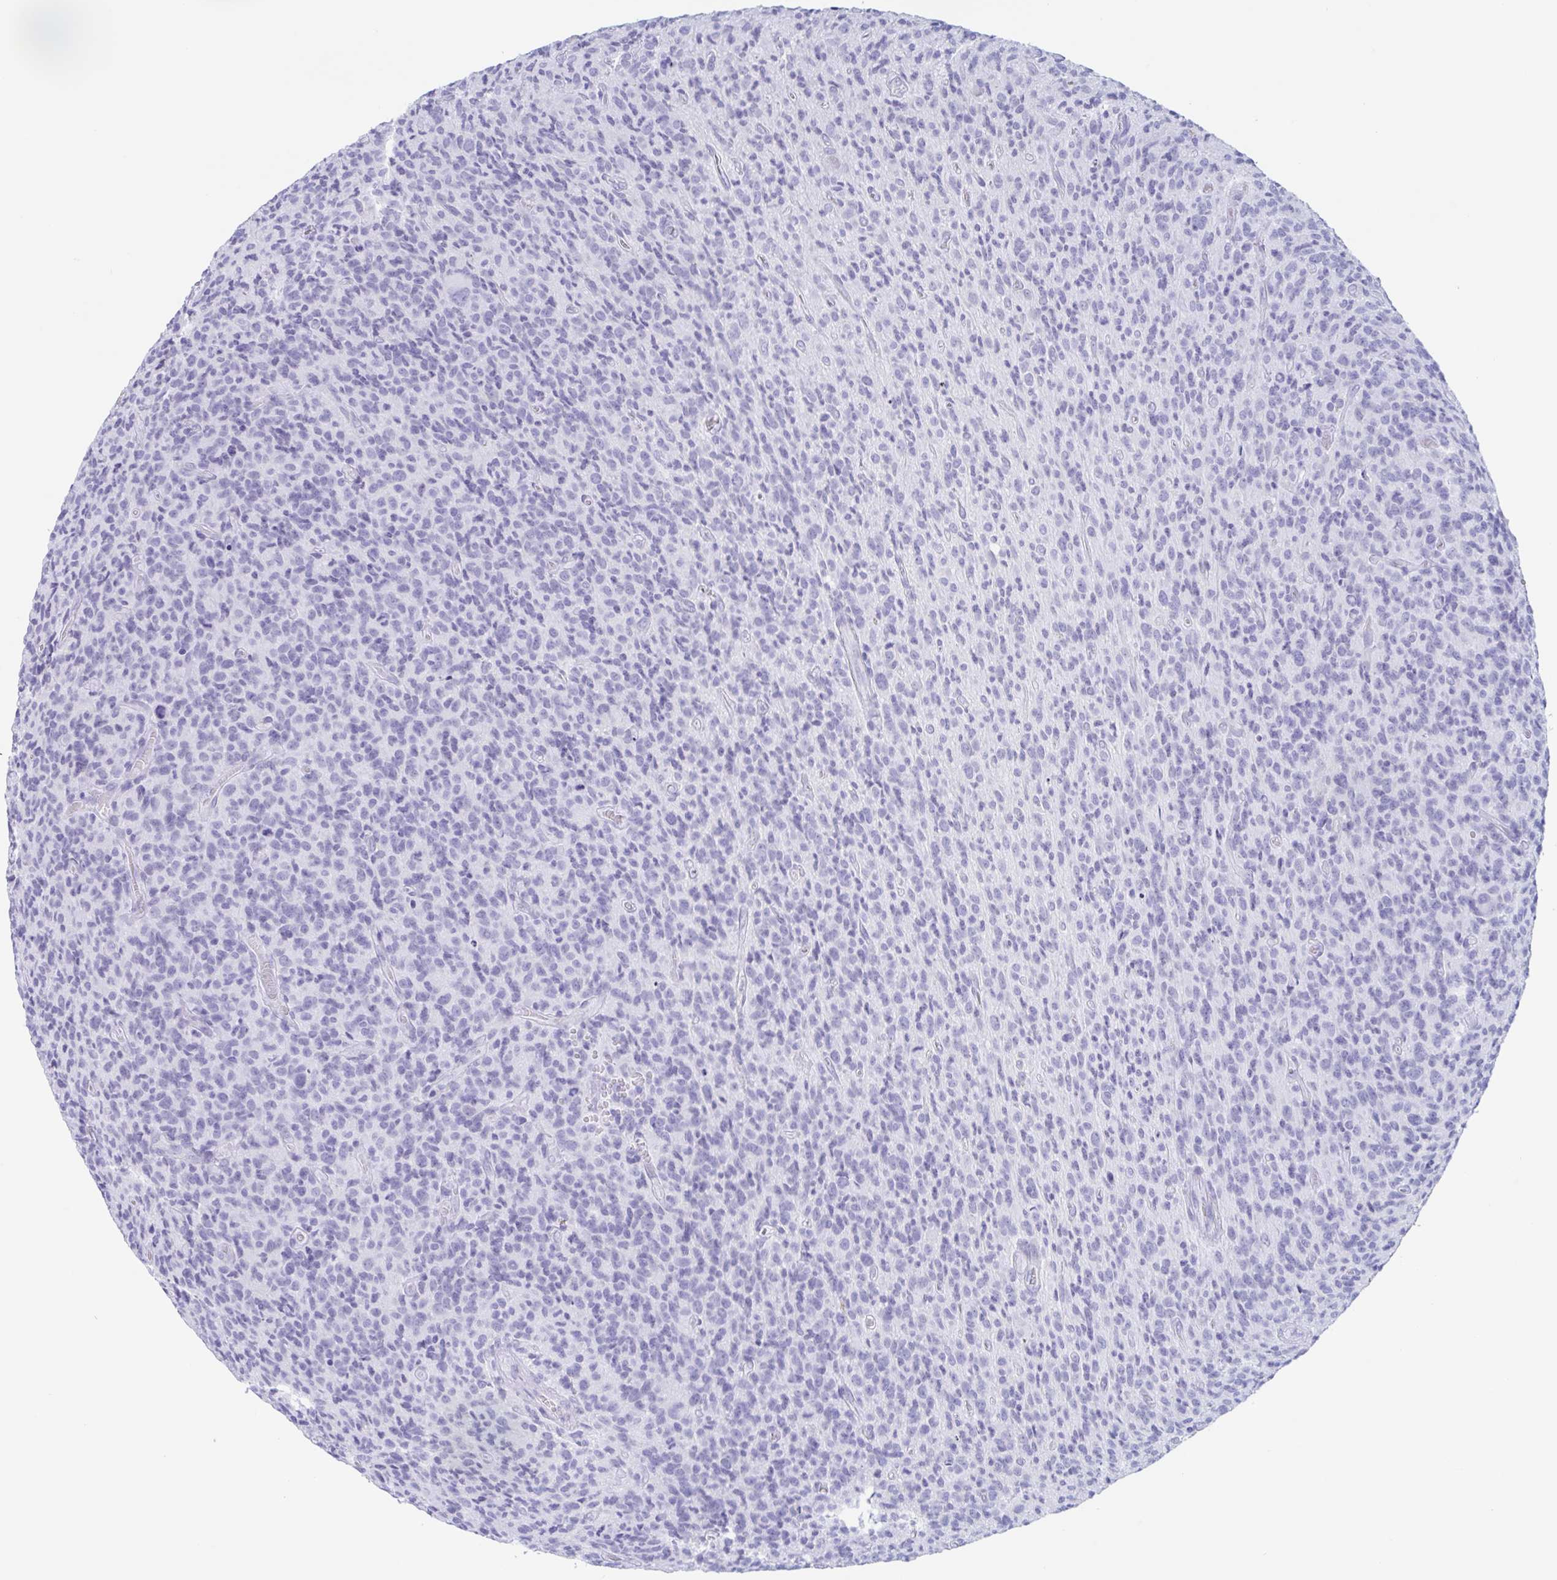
{"staining": {"intensity": "negative", "quantity": "none", "location": "none"}, "tissue": "glioma", "cell_type": "Tumor cells", "image_type": "cancer", "snomed": [{"axis": "morphology", "description": "Glioma, malignant, High grade"}, {"axis": "topography", "description": "Brain"}], "caption": "Tumor cells show no significant protein positivity in malignant glioma (high-grade).", "gene": "CDX4", "patient": {"sex": "male", "age": 76}}